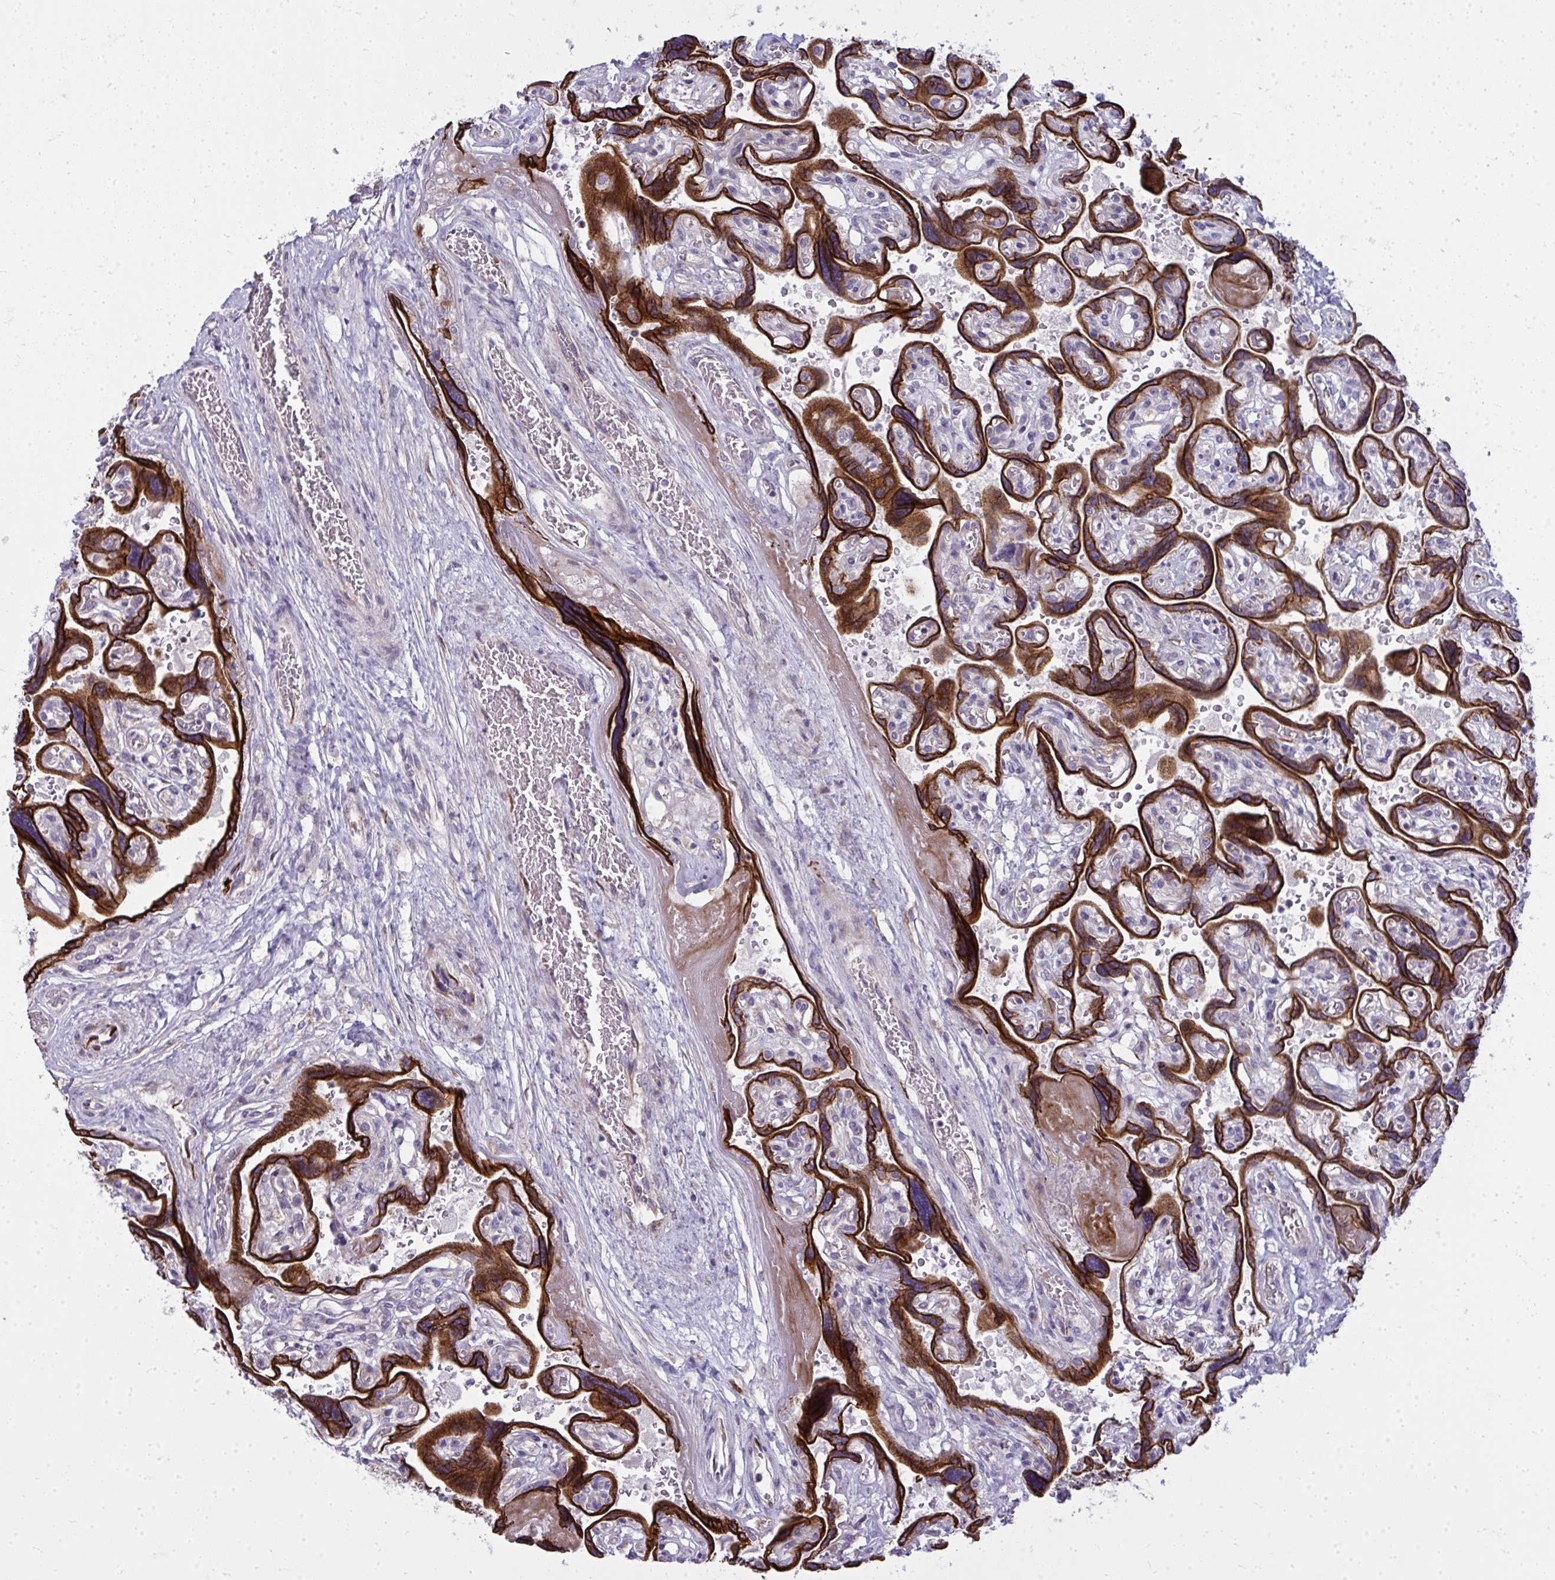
{"staining": {"intensity": "weak", "quantity": ">75%", "location": "cytoplasmic/membranous"}, "tissue": "placenta", "cell_type": "Decidual cells", "image_type": "normal", "snomed": [{"axis": "morphology", "description": "Normal tissue, NOS"}, {"axis": "topography", "description": "Placenta"}], "caption": "A brown stain labels weak cytoplasmic/membranous expression of a protein in decidual cells of benign placenta. The protein is shown in brown color, while the nuclei are stained blue.", "gene": "GFPT2", "patient": {"sex": "female", "age": 32}}